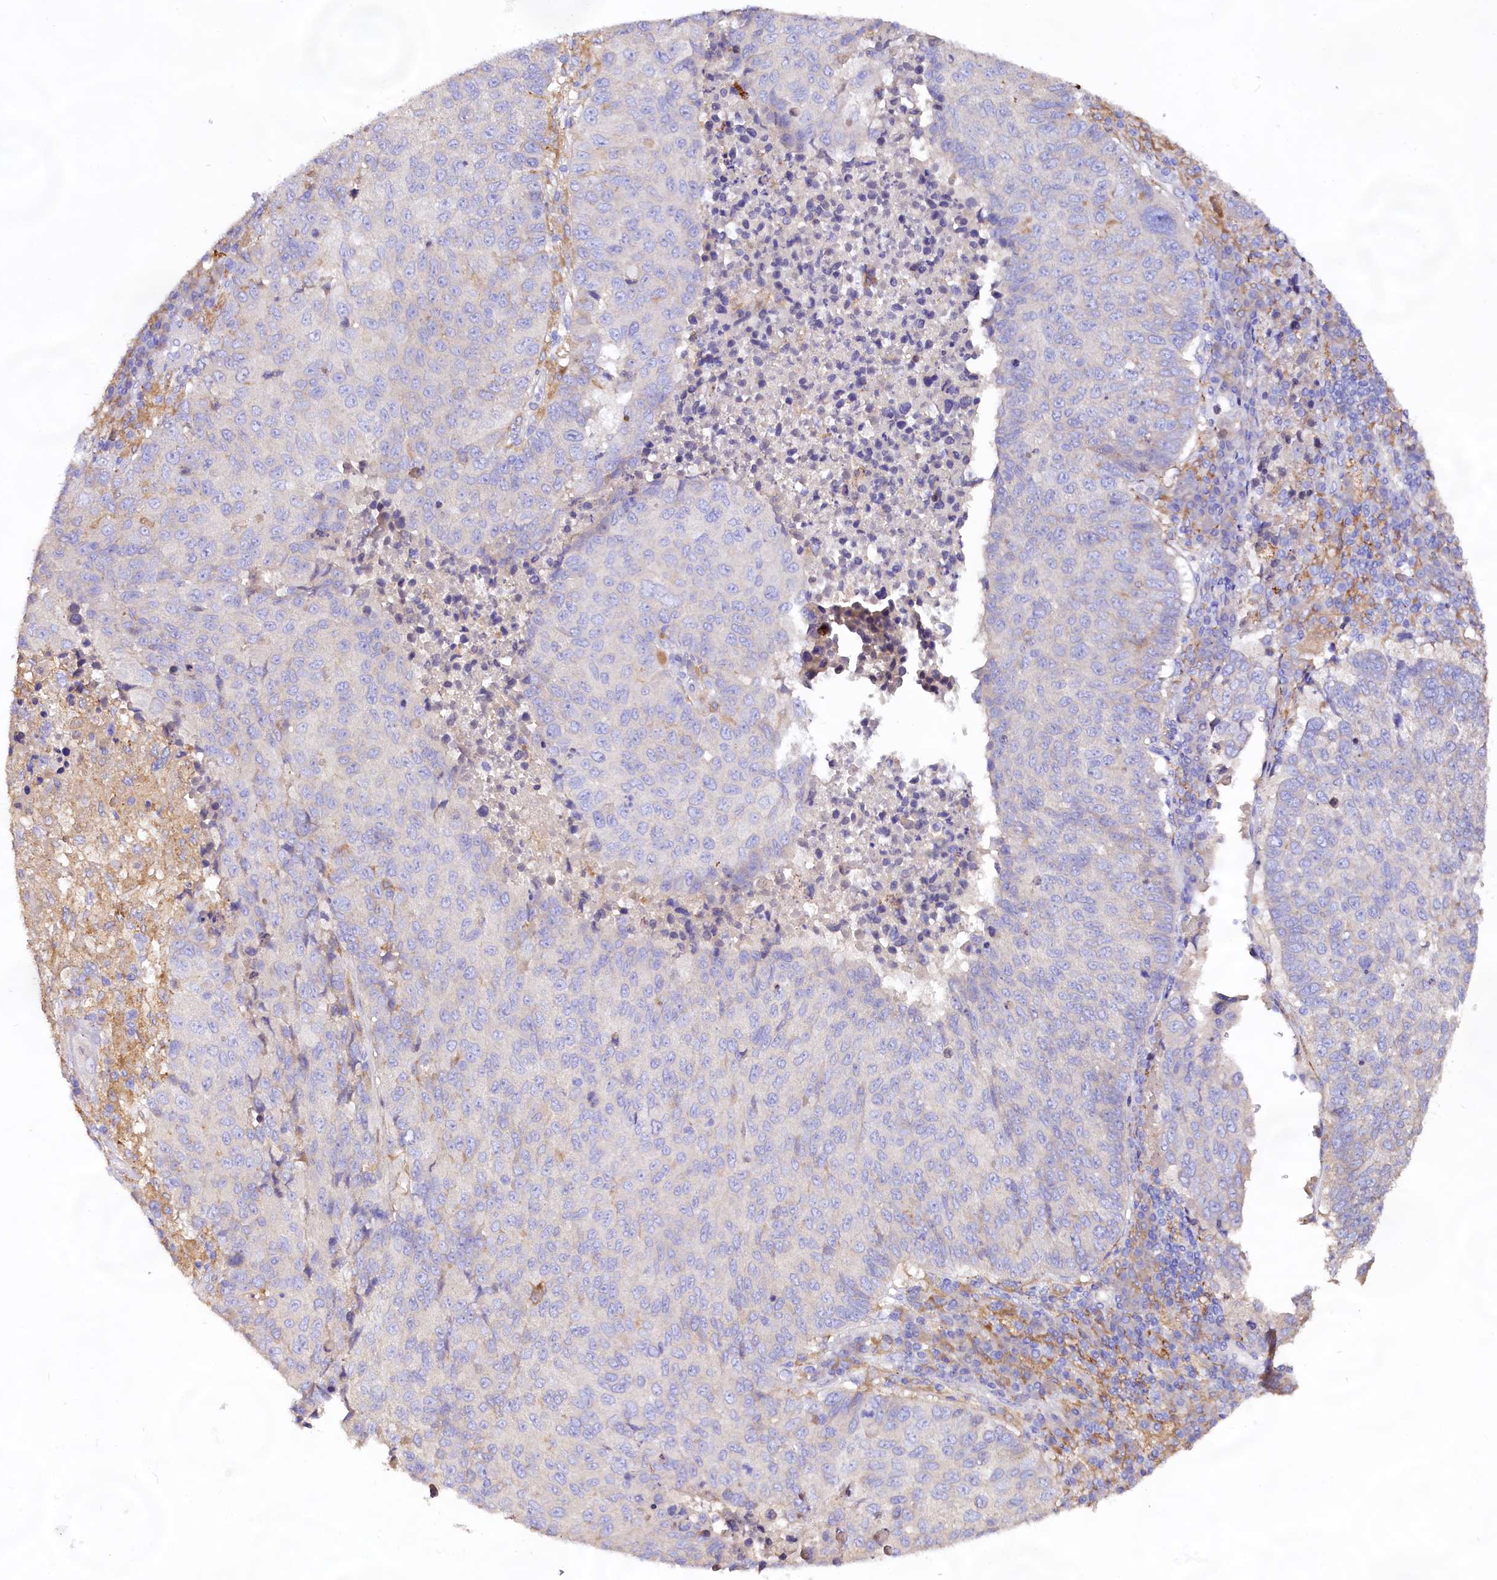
{"staining": {"intensity": "negative", "quantity": "none", "location": "none"}, "tissue": "lung cancer", "cell_type": "Tumor cells", "image_type": "cancer", "snomed": [{"axis": "morphology", "description": "Squamous cell carcinoma, NOS"}, {"axis": "topography", "description": "Lung"}], "caption": "Immunohistochemistry (IHC) photomicrograph of squamous cell carcinoma (lung) stained for a protein (brown), which reveals no positivity in tumor cells. The staining is performed using DAB brown chromogen with nuclei counter-stained in using hematoxylin.", "gene": "DMXL2", "patient": {"sex": "male", "age": 73}}